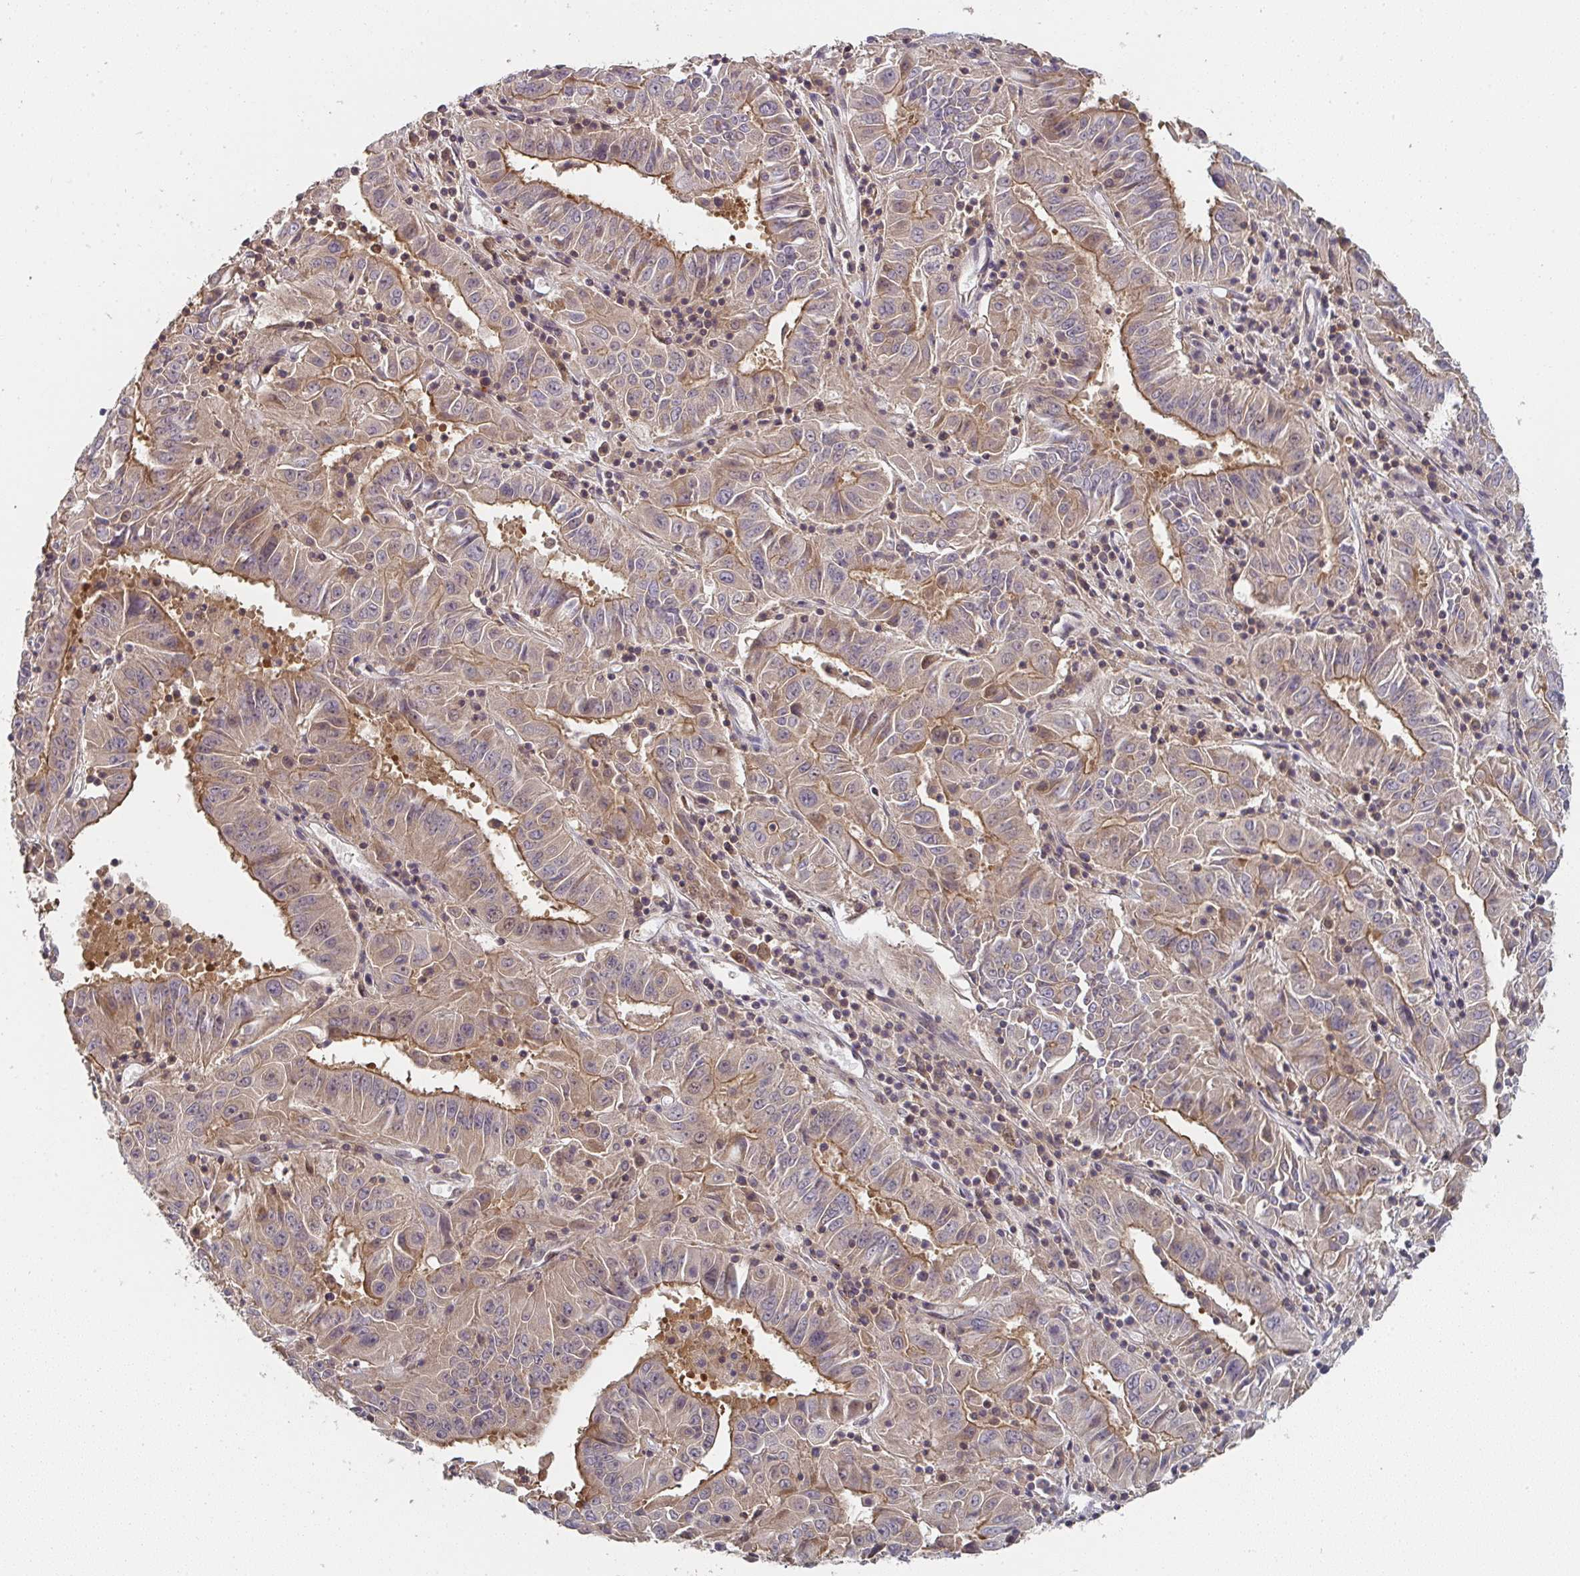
{"staining": {"intensity": "moderate", "quantity": "25%-75%", "location": "cytoplasmic/membranous"}, "tissue": "pancreatic cancer", "cell_type": "Tumor cells", "image_type": "cancer", "snomed": [{"axis": "morphology", "description": "Adenocarcinoma, NOS"}, {"axis": "topography", "description": "Pancreas"}], "caption": "High-magnification brightfield microscopy of pancreatic cancer stained with DAB (brown) and counterstained with hematoxylin (blue). tumor cells exhibit moderate cytoplasmic/membranous positivity is identified in approximately25%-75% of cells. (DAB (3,3'-diaminobenzidine) IHC, brown staining for protein, blue staining for nuclei).", "gene": "RANGRF", "patient": {"sex": "male", "age": 63}}